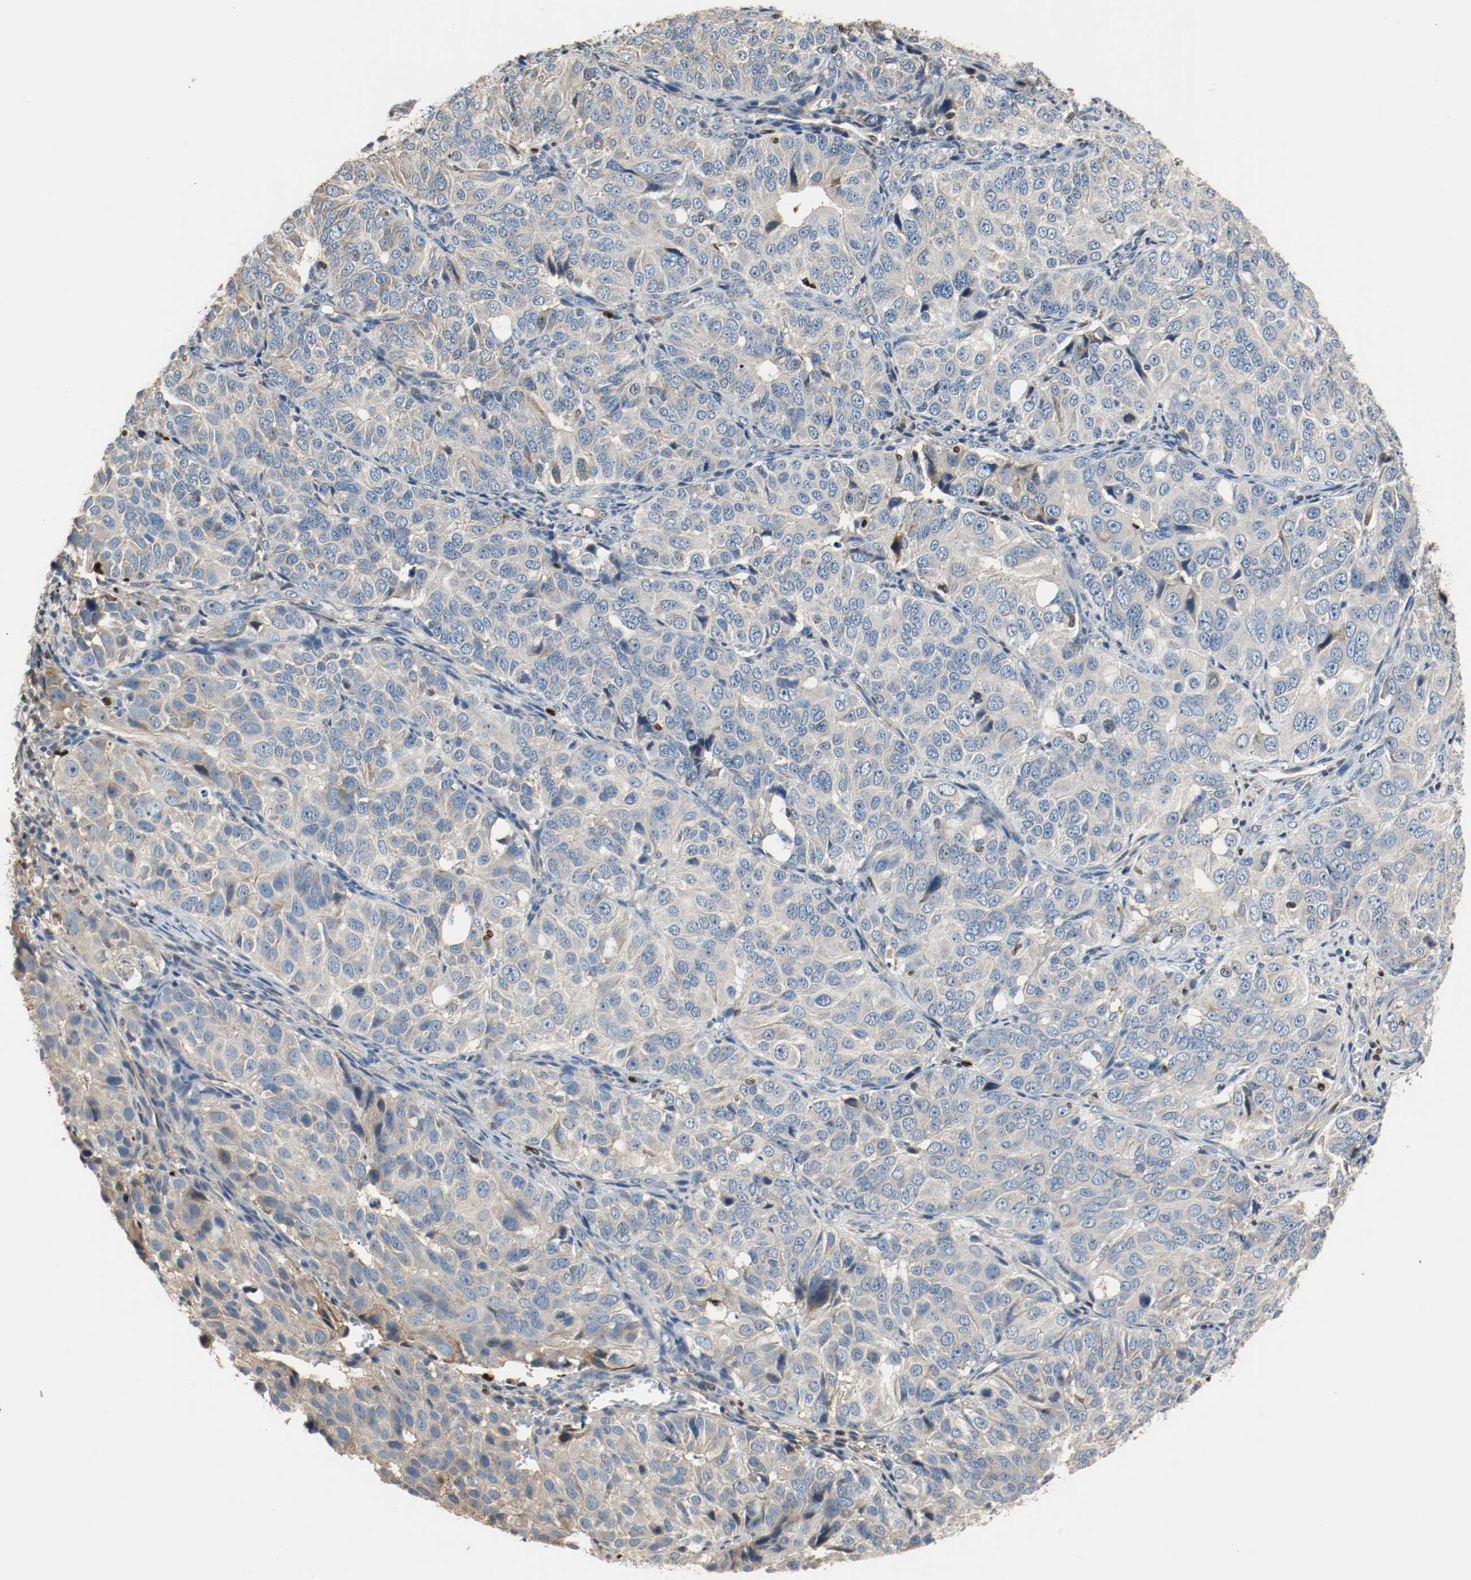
{"staining": {"intensity": "negative", "quantity": "none", "location": "none"}, "tissue": "ovarian cancer", "cell_type": "Tumor cells", "image_type": "cancer", "snomed": [{"axis": "morphology", "description": "Carcinoma, endometroid"}, {"axis": "topography", "description": "Ovary"}], "caption": "Tumor cells are negative for brown protein staining in ovarian cancer (endometroid carcinoma).", "gene": "BLK", "patient": {"sex": "female", "age": 51}}